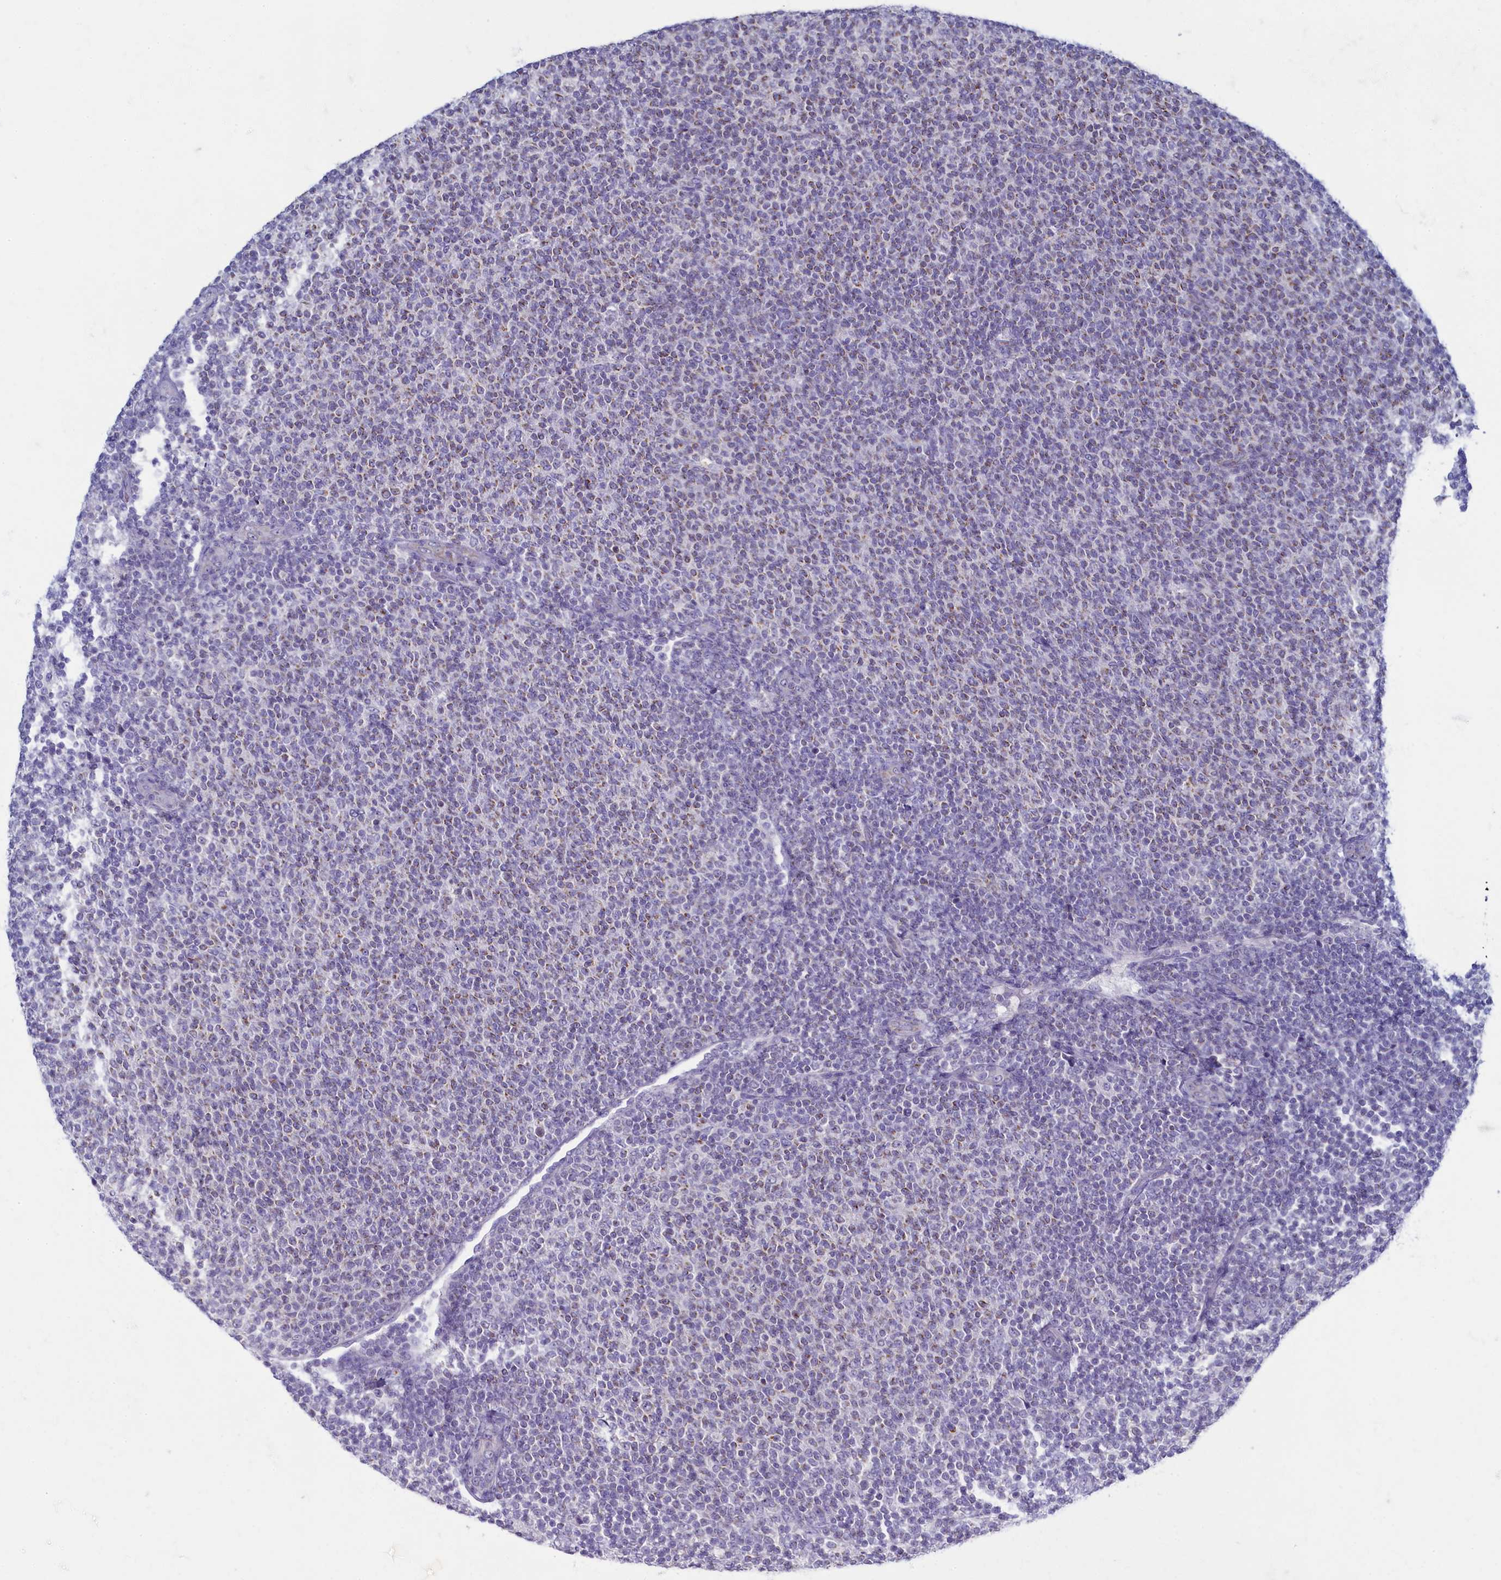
{"staining": {"intensity": "weak", "quantity": "25%-75%", "location": "cytoplasmic/membranous"}, "tissue": "lymphoma", "cell_type": "Tumor cells", "image_type": "cancer", "snomed": [{"axis": "morphology", "description": "Malignant lymphoma, non-Hodgkin's type, Low grade"}, {"axis": "topography", "description": "Lymph node"}], "caption": "Lymphoma stained with a protein marker shows weak staining in tumor cells.", "gene": "OCIAD2", "patient": {"sex": "male", "age": 66}}